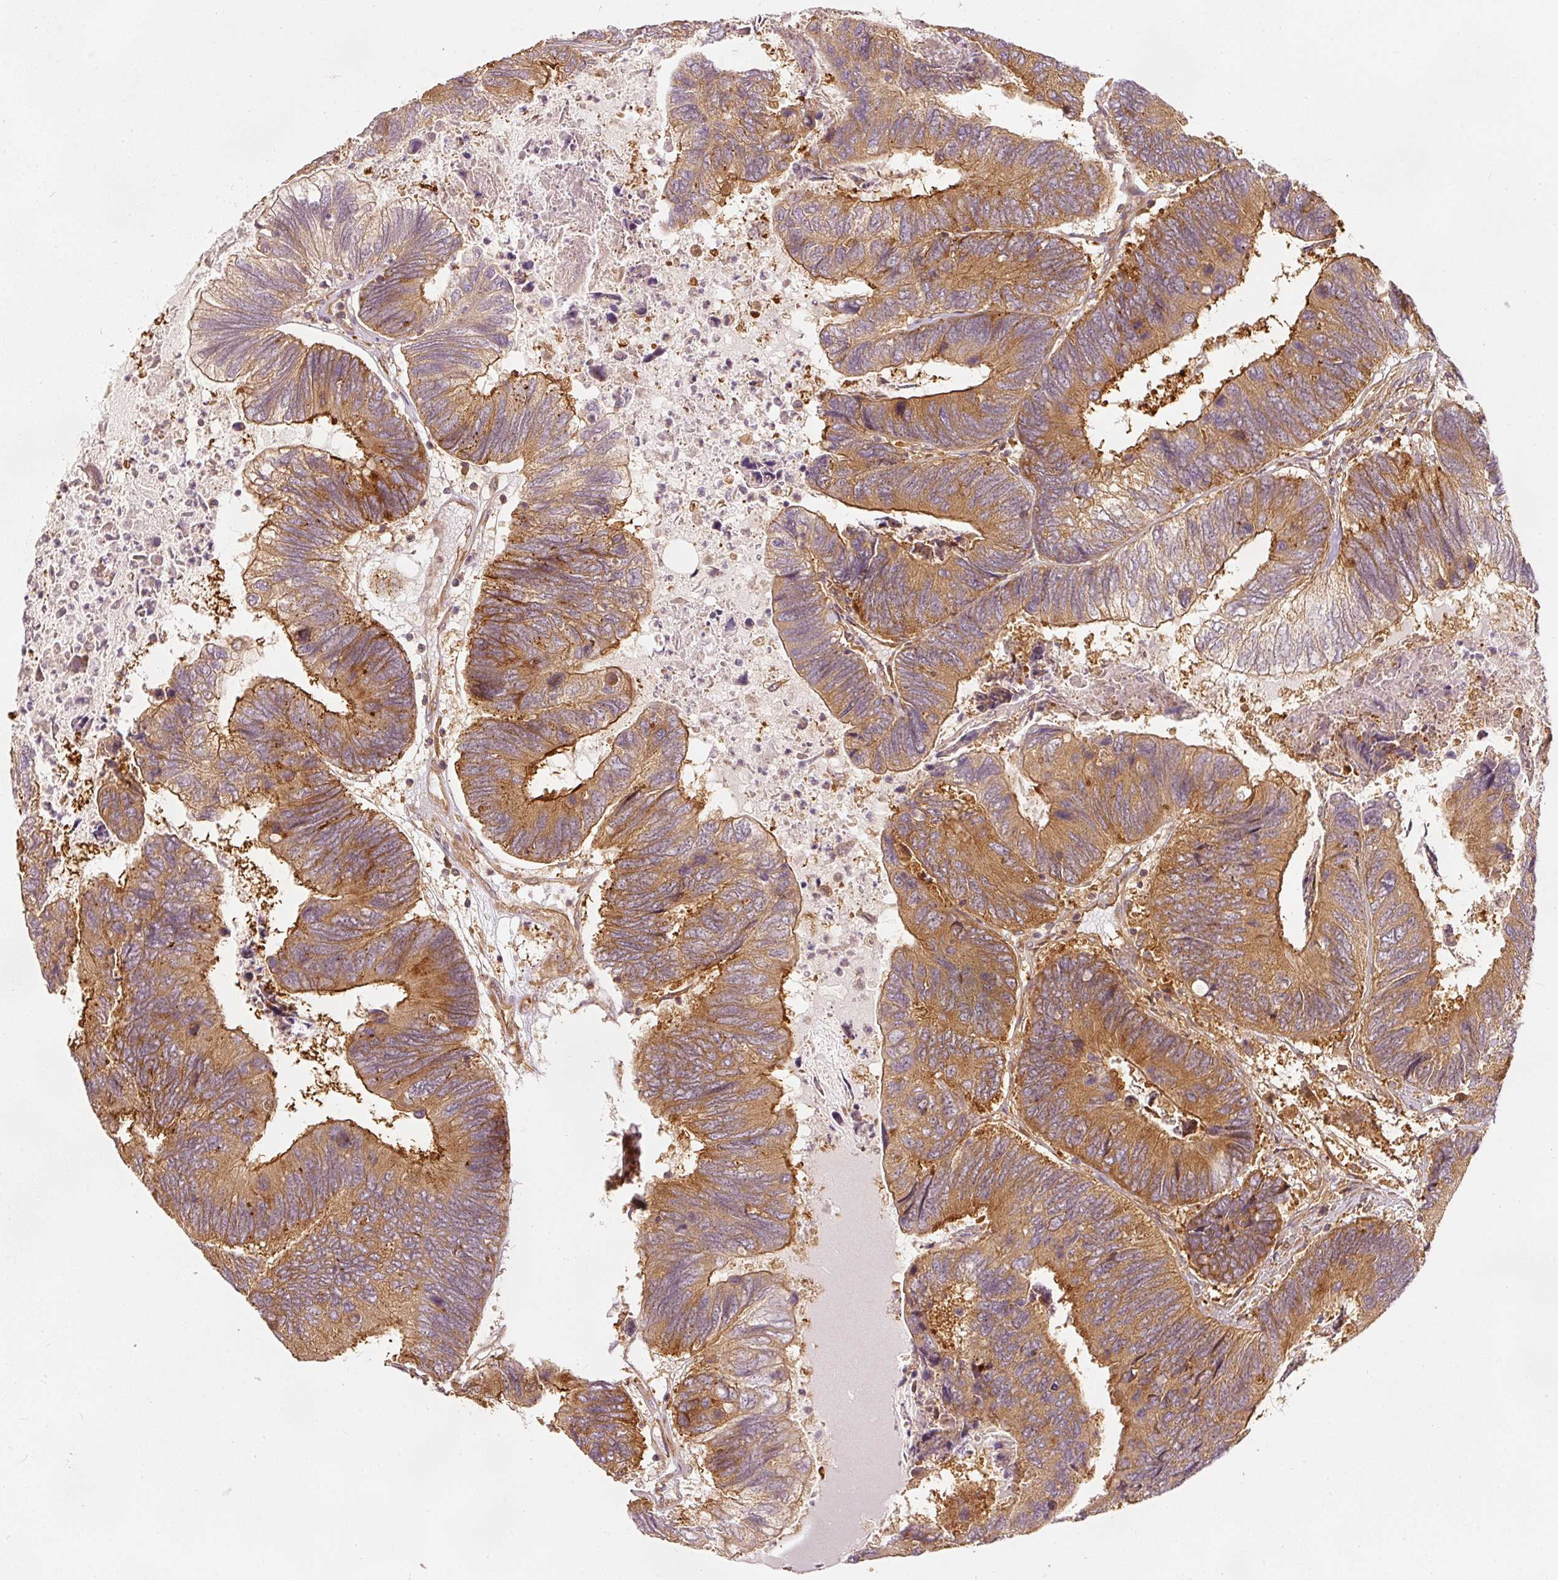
{"staining": {"intensity": "moderate", "quantity": "25%-75%", "location": "cytoplasmic/membranous"}, "tissue": "colorectal cancer", "cell_type": "Tumor cells", "image_type": "cancer", "snomed": [{"axis": "morphology", "description": "Adenocarcinoma, NOS"}, {"axis": "topography", "description": "Colon"}], "caption": "Human adenocarcinoma (colorectal) stained for a protein (brown) reveals moderate cytoplasmic/membranous positive staining in about 25%-75% of tumor cells.", "gene": "EIF3B", "patient": {"sex": "female", "age": 67}}